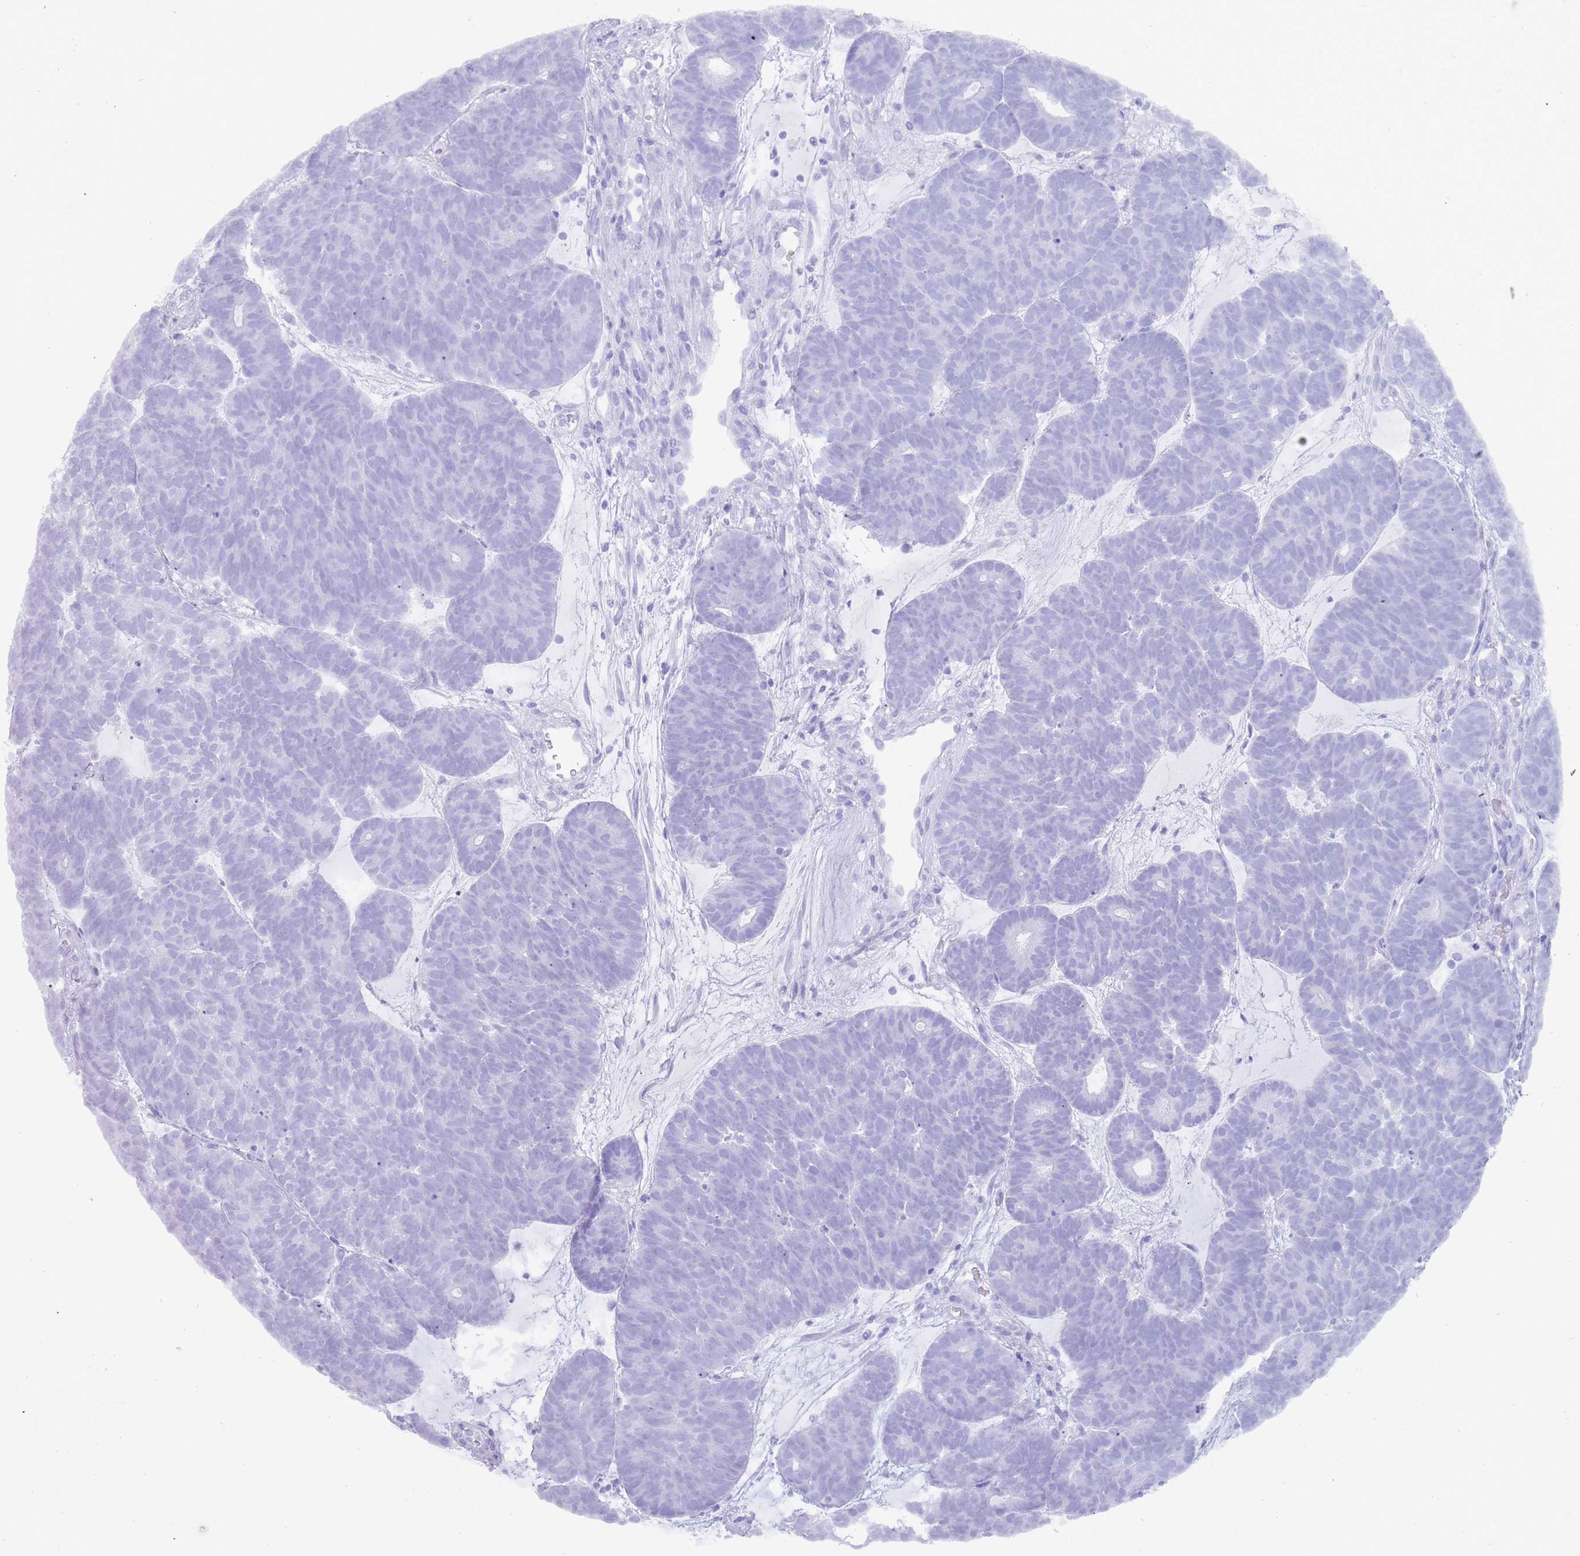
{"staining": {"intensity": "negative", "quantity": "none", "location": "none"}, "tissue": "head and neck cancer", "cell_type": "Tumor cells", "image_type": "cancer", "snomed": [{"axis": "morphology", "description": "Adenocarcinoma, NOS"}, {"axis": "topography", "description": "Head-Neck"}], "caption": "A histopathology image of human adenocarcinoma (head and neck) is negative for staining in tumor cells.", "gene": "MYADML2", "patient": {"sex": "female", "age": 81}}